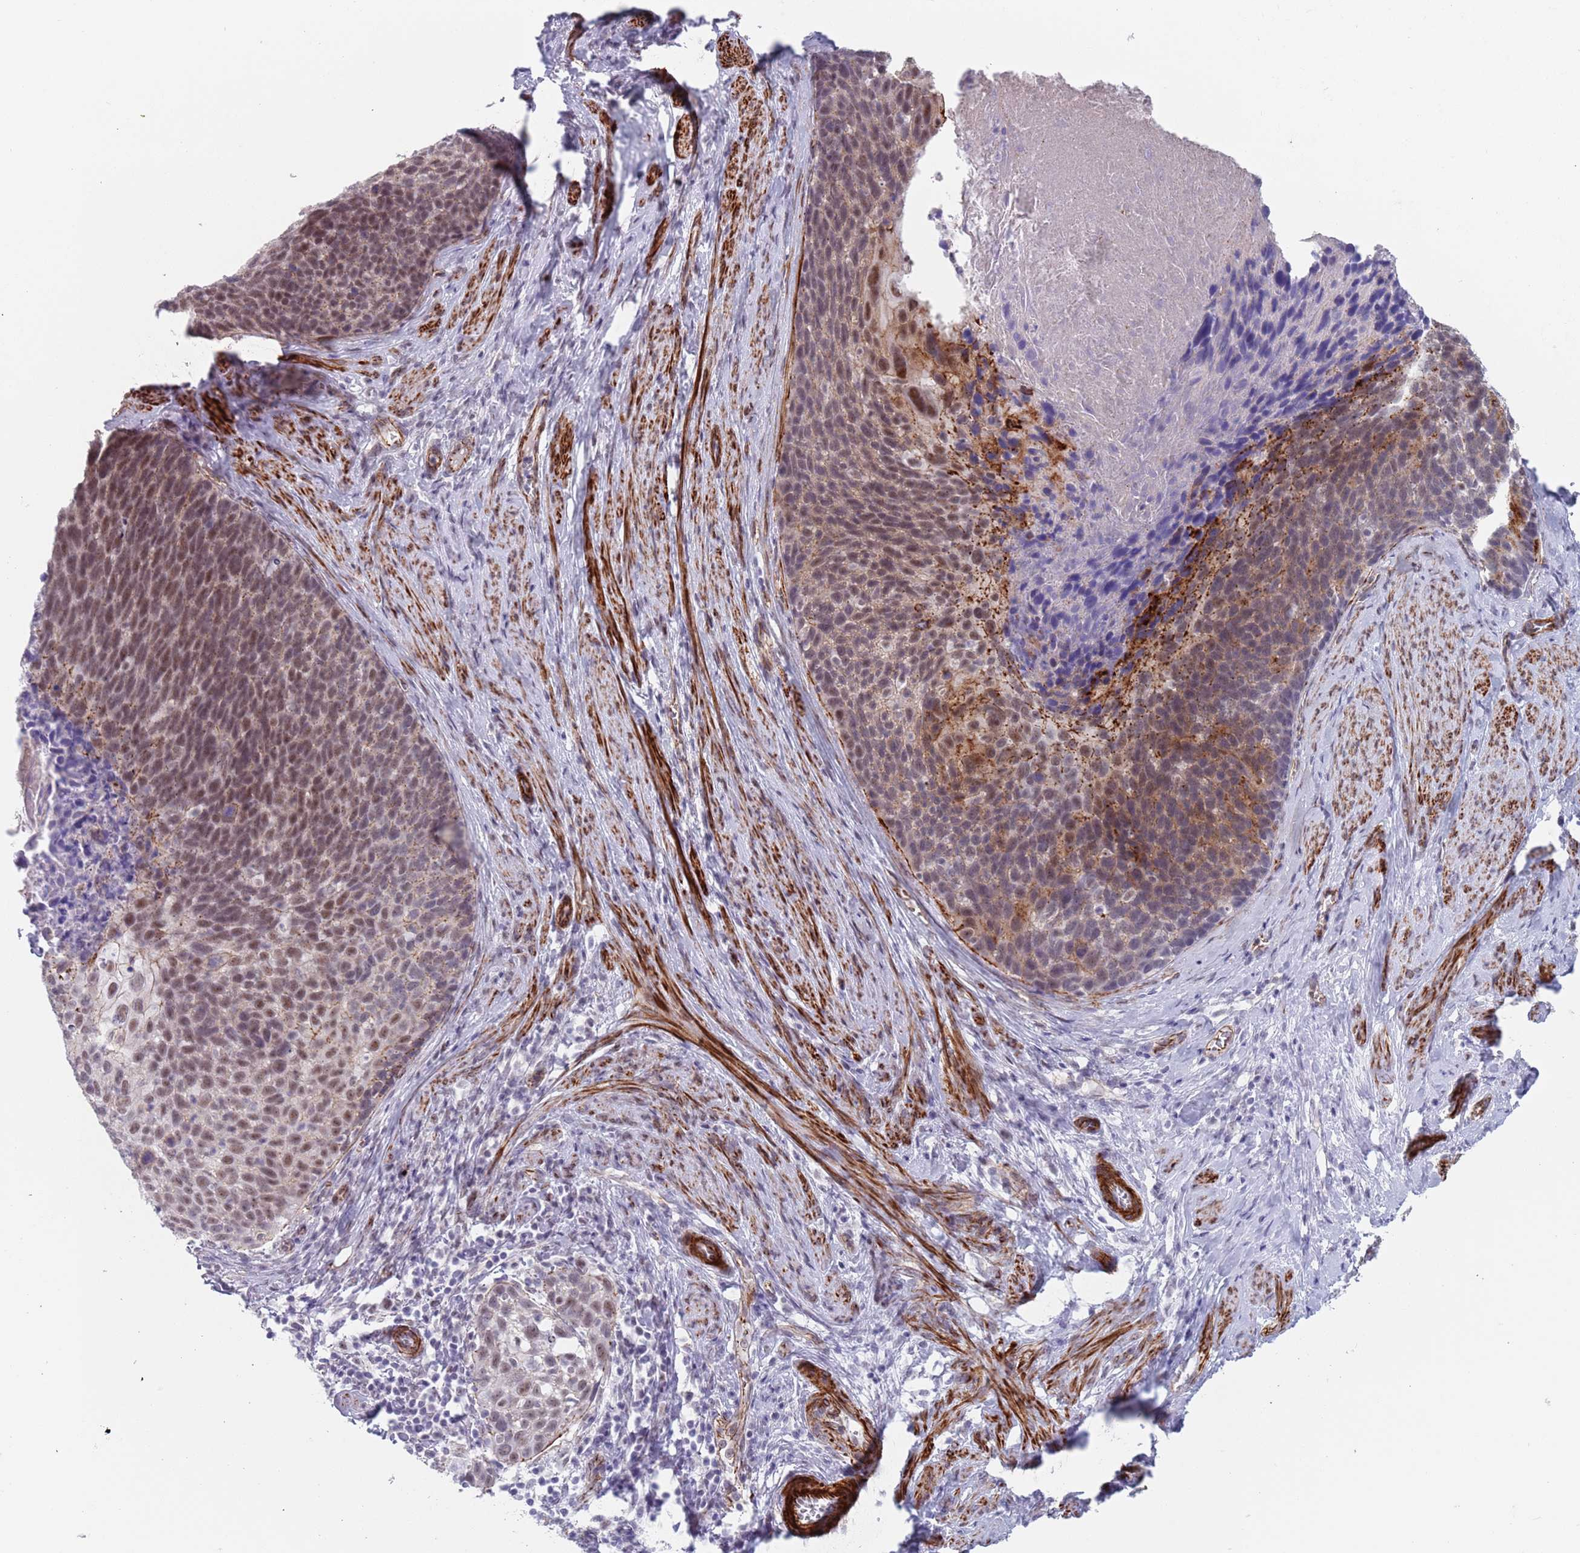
{"staining": {"intensity": "weak", "quantity": ">75%", "location": "nuclear"}, "tissue": "cervical cancer", "cell_type": "Tumor cells", "image_type": "cancer", "snomed": [{"axis": "morphology", "description": "Squamous cell carcinoma, NOS"}, {"axis": "topography", "description": "Cervix"}], "caption": "Cervical squamous cell carcinoma was stained to show a protein in brown. There is low levels of weak nuclear expression in about >75% of tumor cells. (brown staining indicates protein expression, while blue staining denotes nuclei).", "gene": "OR5A2", "patient": {"sex": "female", "age": 80}}